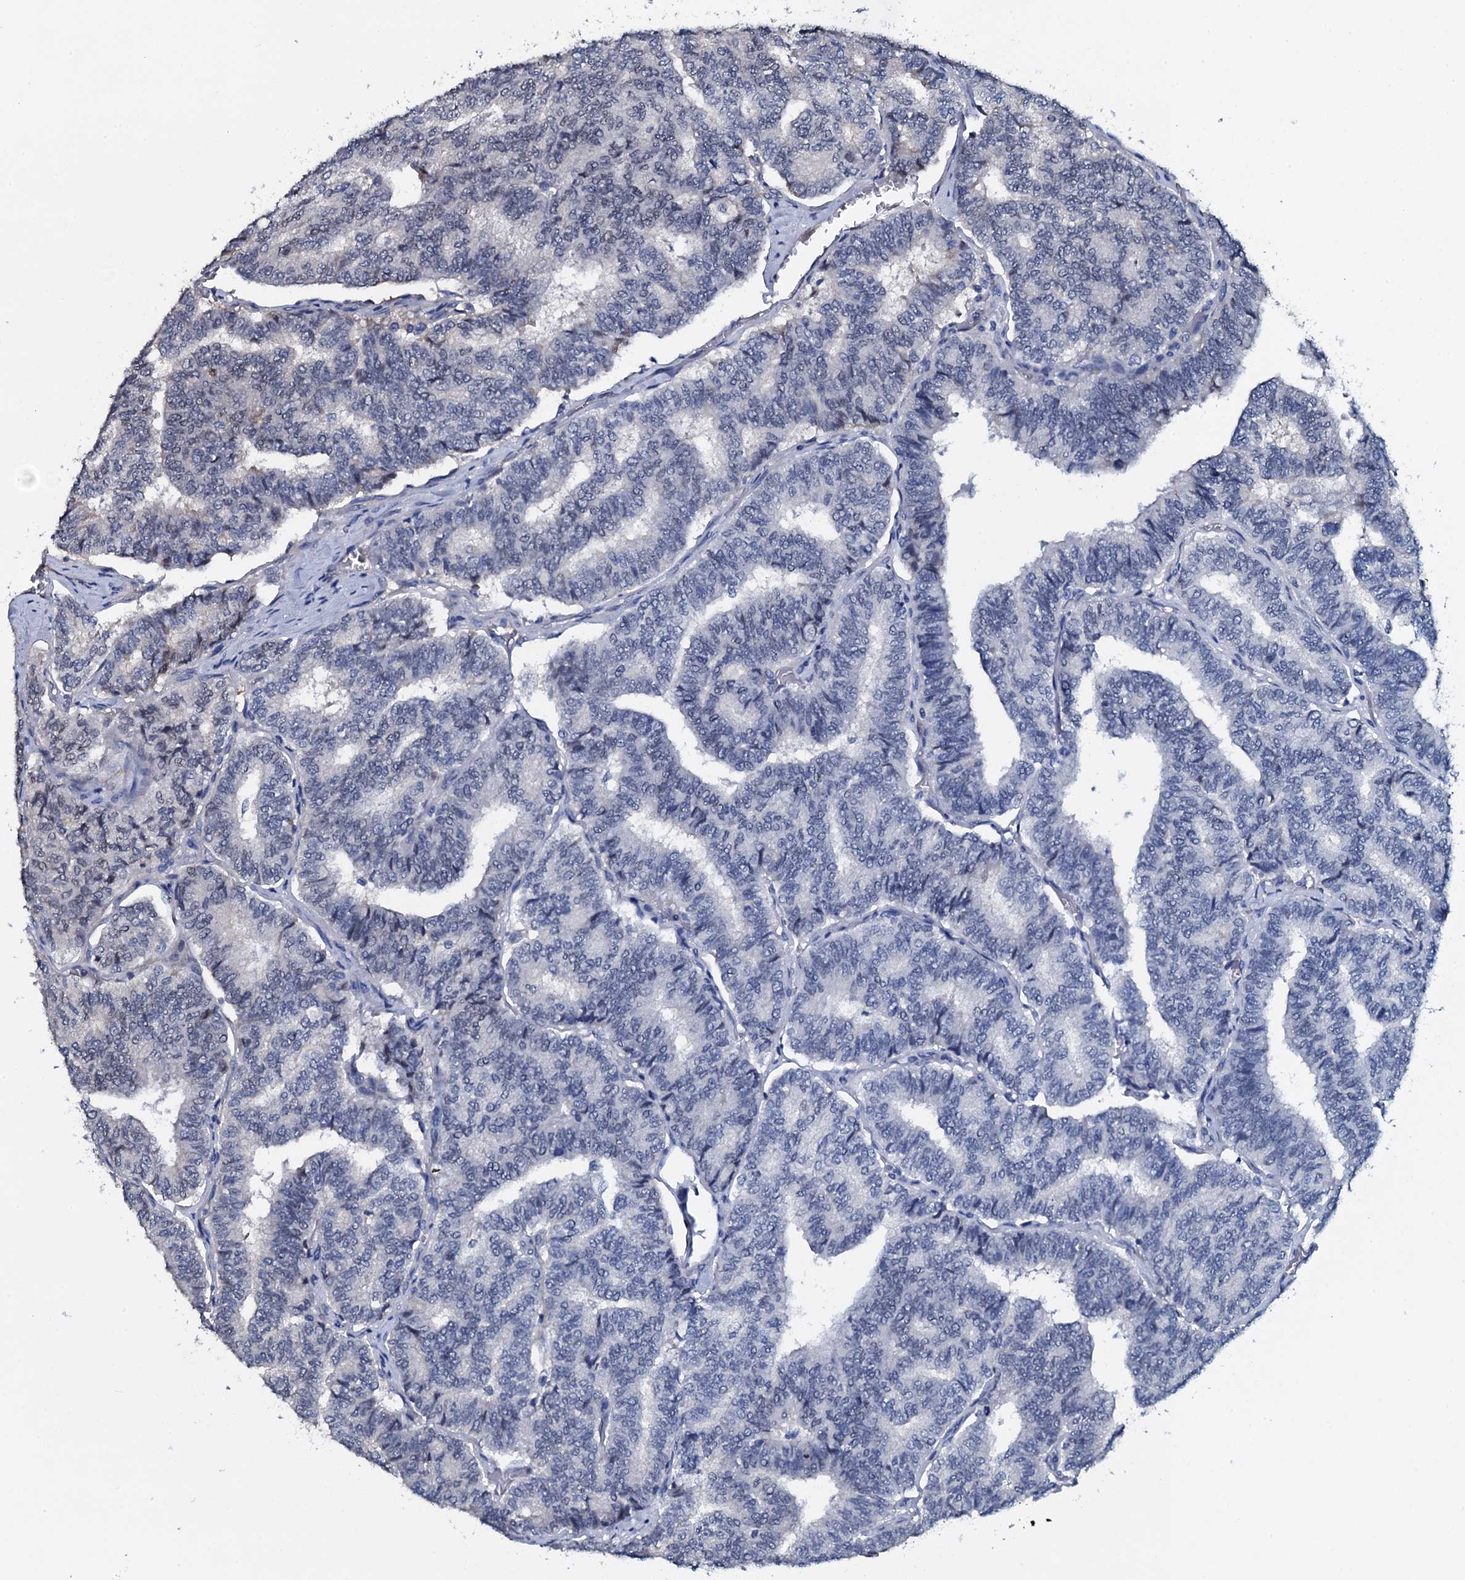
{"staining": {"intensity": "weak", "quantity": "25%-75%", "location": "nuclear"}, "tissue": "thyroid cancer", "cell_type": "Tumor cells", "image_type": "cancer", "snomed": [{"axis": "morphology", "description": "Papillary adenocarcinoma, NOS"}, {"axis": "topography", "description": "Thyroid gland"}], "caption": "A histopathology image showing weak nuclear positivity in about 25%-75% of tumor cells in thyroid cancer (papillary adenocarcinoma), as visualized by brown immunohistochemical staining.", "gene": "LYG2", "patient": {"sex": "female", "age": 35}}